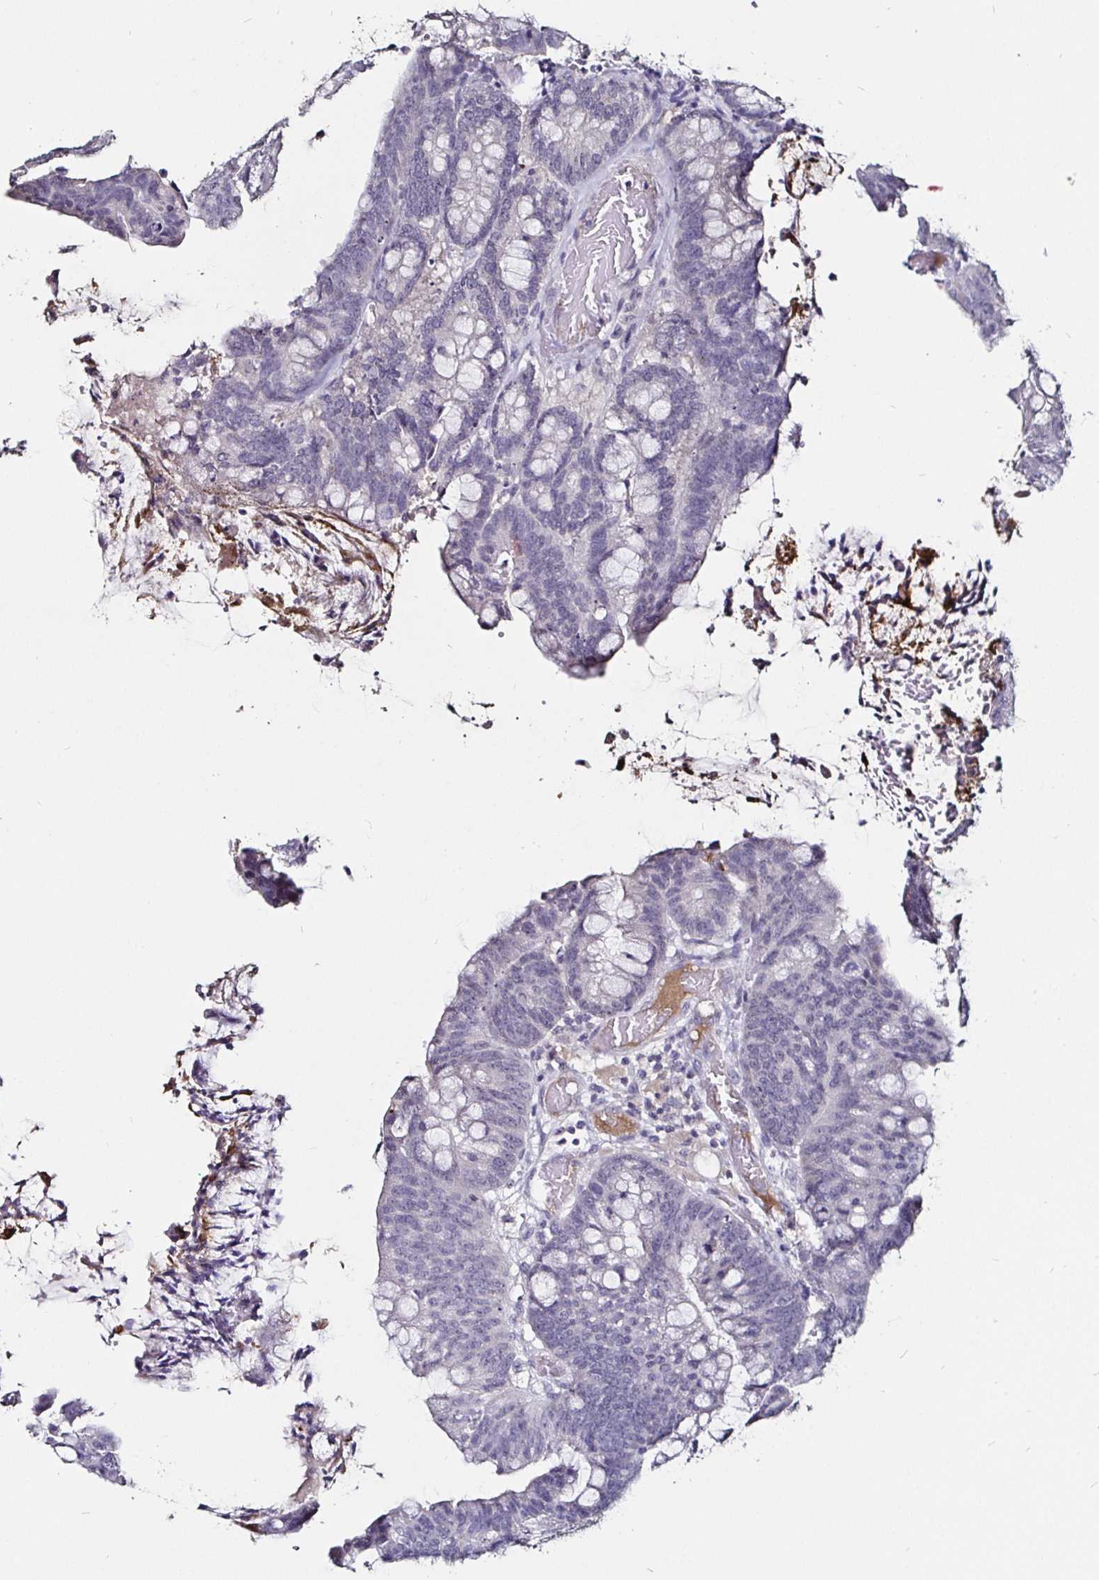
{"staining": {"intensity": "negative", "quantity": "none", "location": "none"}, "tissue": "colorectal cancer", "cell_type": "Tumor cells", "image_type": "cancer", "snomed": [{"axis": "morphology", "description": "Adenocarcinoma, NOS"}, {"axis": "topography", "description": "Colon"}], "caption": "Immunohistochemistry (IHC) of adenocarcinoma (colorectal) shows no expression in tumor cells.", "gene": "FAIM2", "patient": {"sex": "male", "age": 62}}